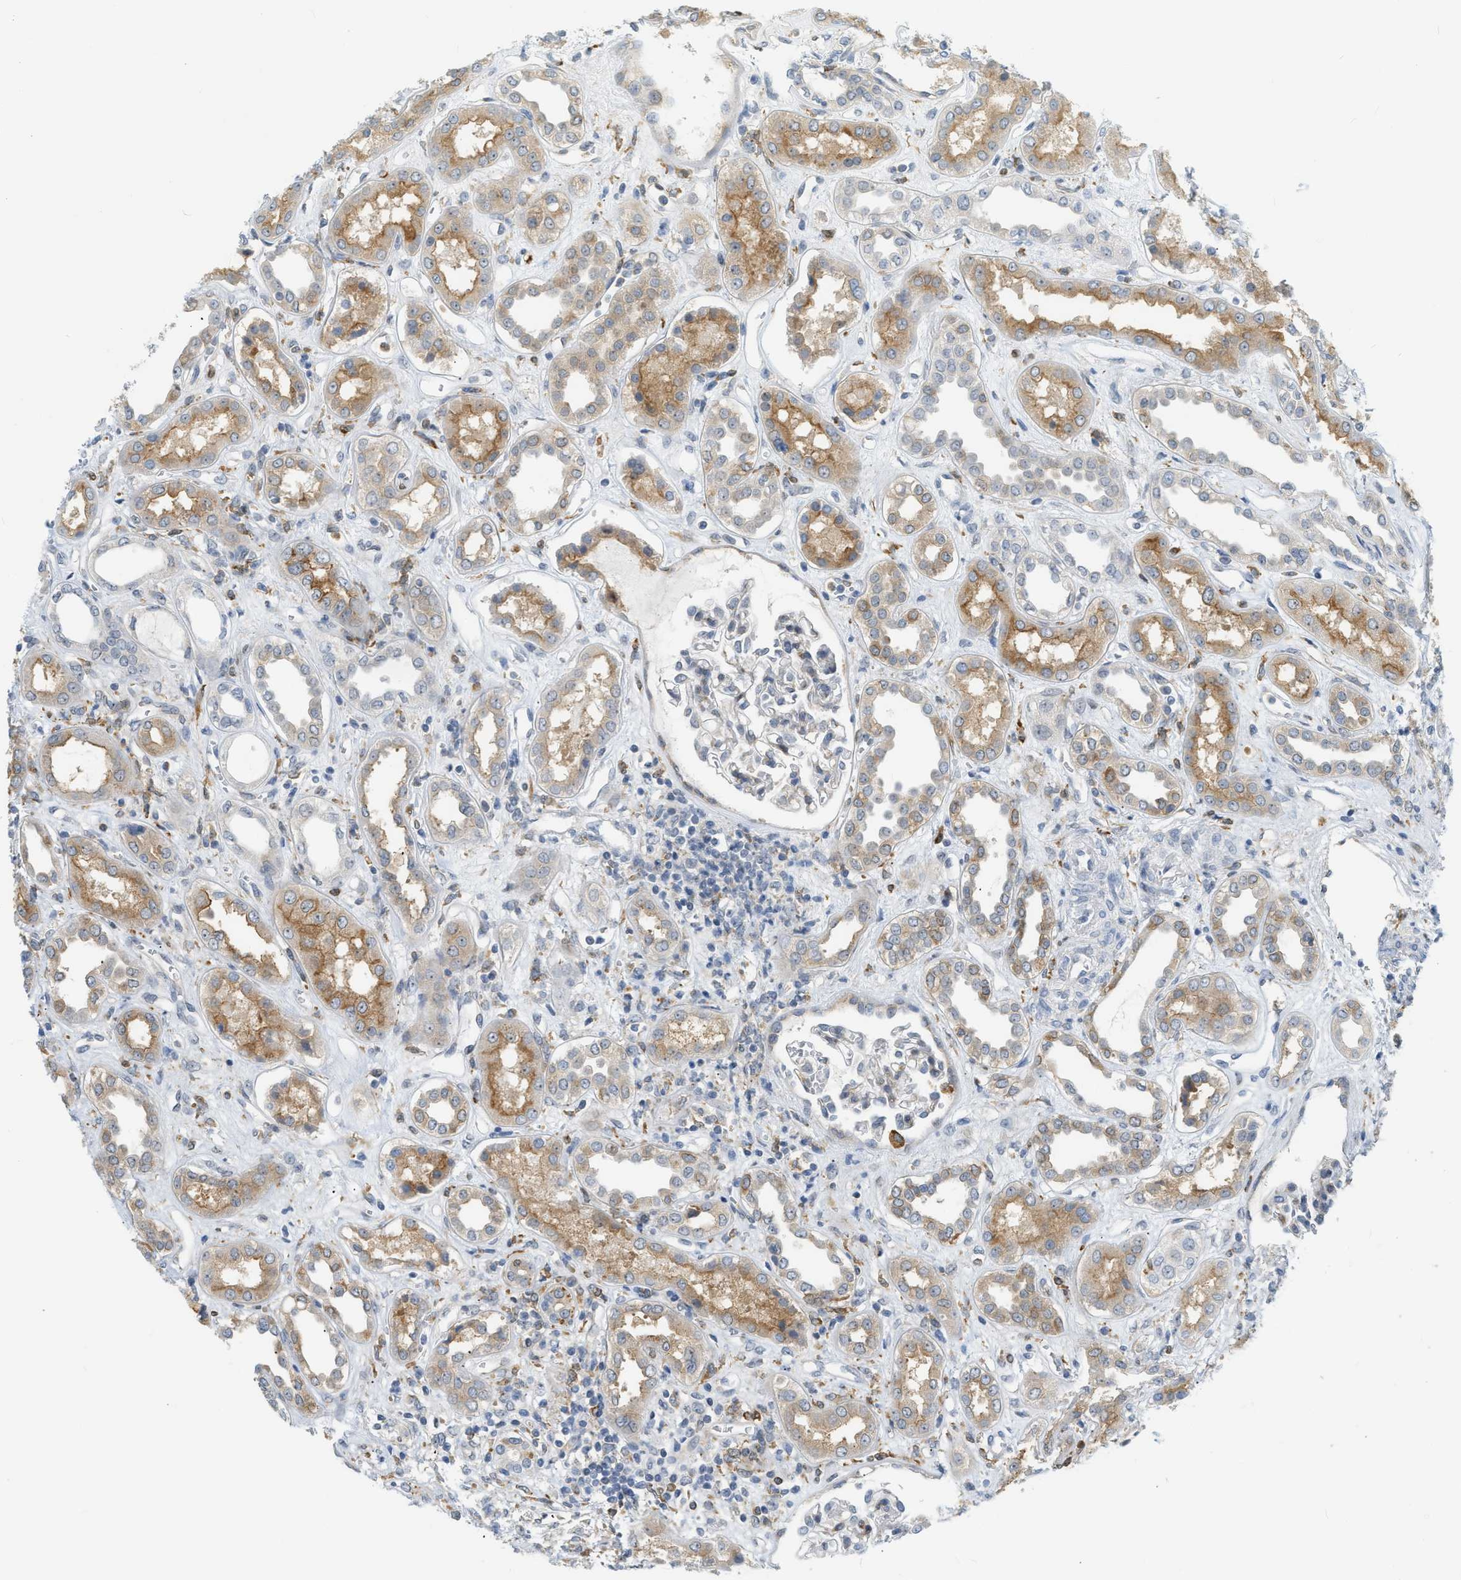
{"staining": {"intensity": "negative", "quantity": "none", "location": "none"}, "tissue": "kidney", "cell_type": "Cells in glomeruli", "image_type": "normal", "snomed": [{"axis": "morphology", "description": "Normal tissue, NOS"}, {"axis": "topography", "description": "Kidney"}], "caption": "Human kidney stained for a protein using immunohistochemistry shows no expression in cells in glomeruli.", "gene": "ZNF408", "patient": {"sex": "male", "age": 59}}